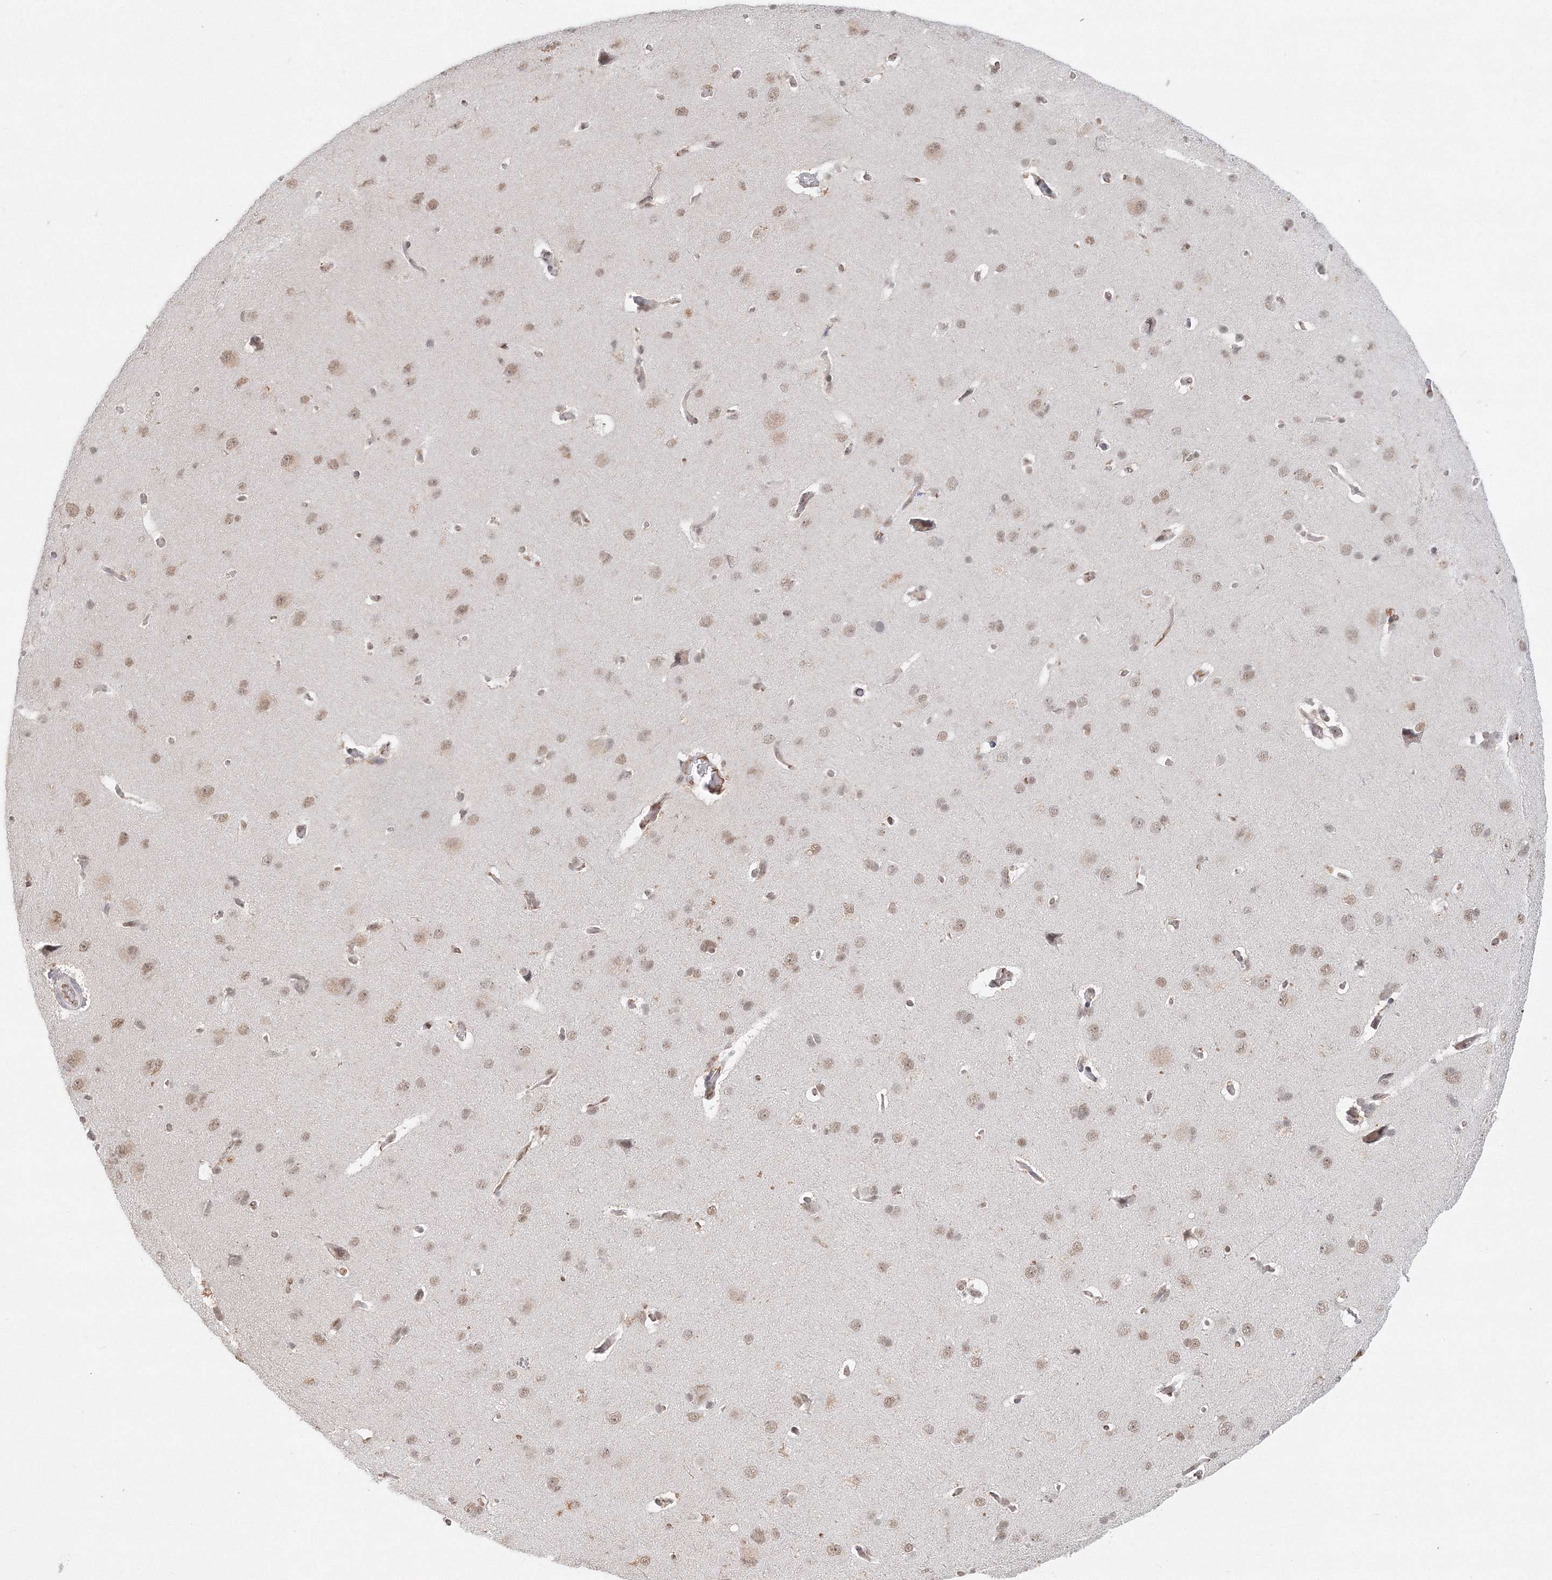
{"staining": {"intensity": "moderate", "quantity": "25%-75%", "location": "nuclear"}, "tissue": "cerebral cortex", "cell_type": "Endothelial cells", "image_type": "normal", "snomed": [{"axis": "morphology", "description": "Normal tissue, NOS"}, {"axis": "topography", "description": "Cerebral cortex"}], "caption": "Normal cerebral cortex demonstrates moderate nuclear positivity in approximately 25%-75% of endothelial cells, visualized by immunohistochemistry.", "gene": "IWS1", "patient": {"sex": "male", "age": 62}}